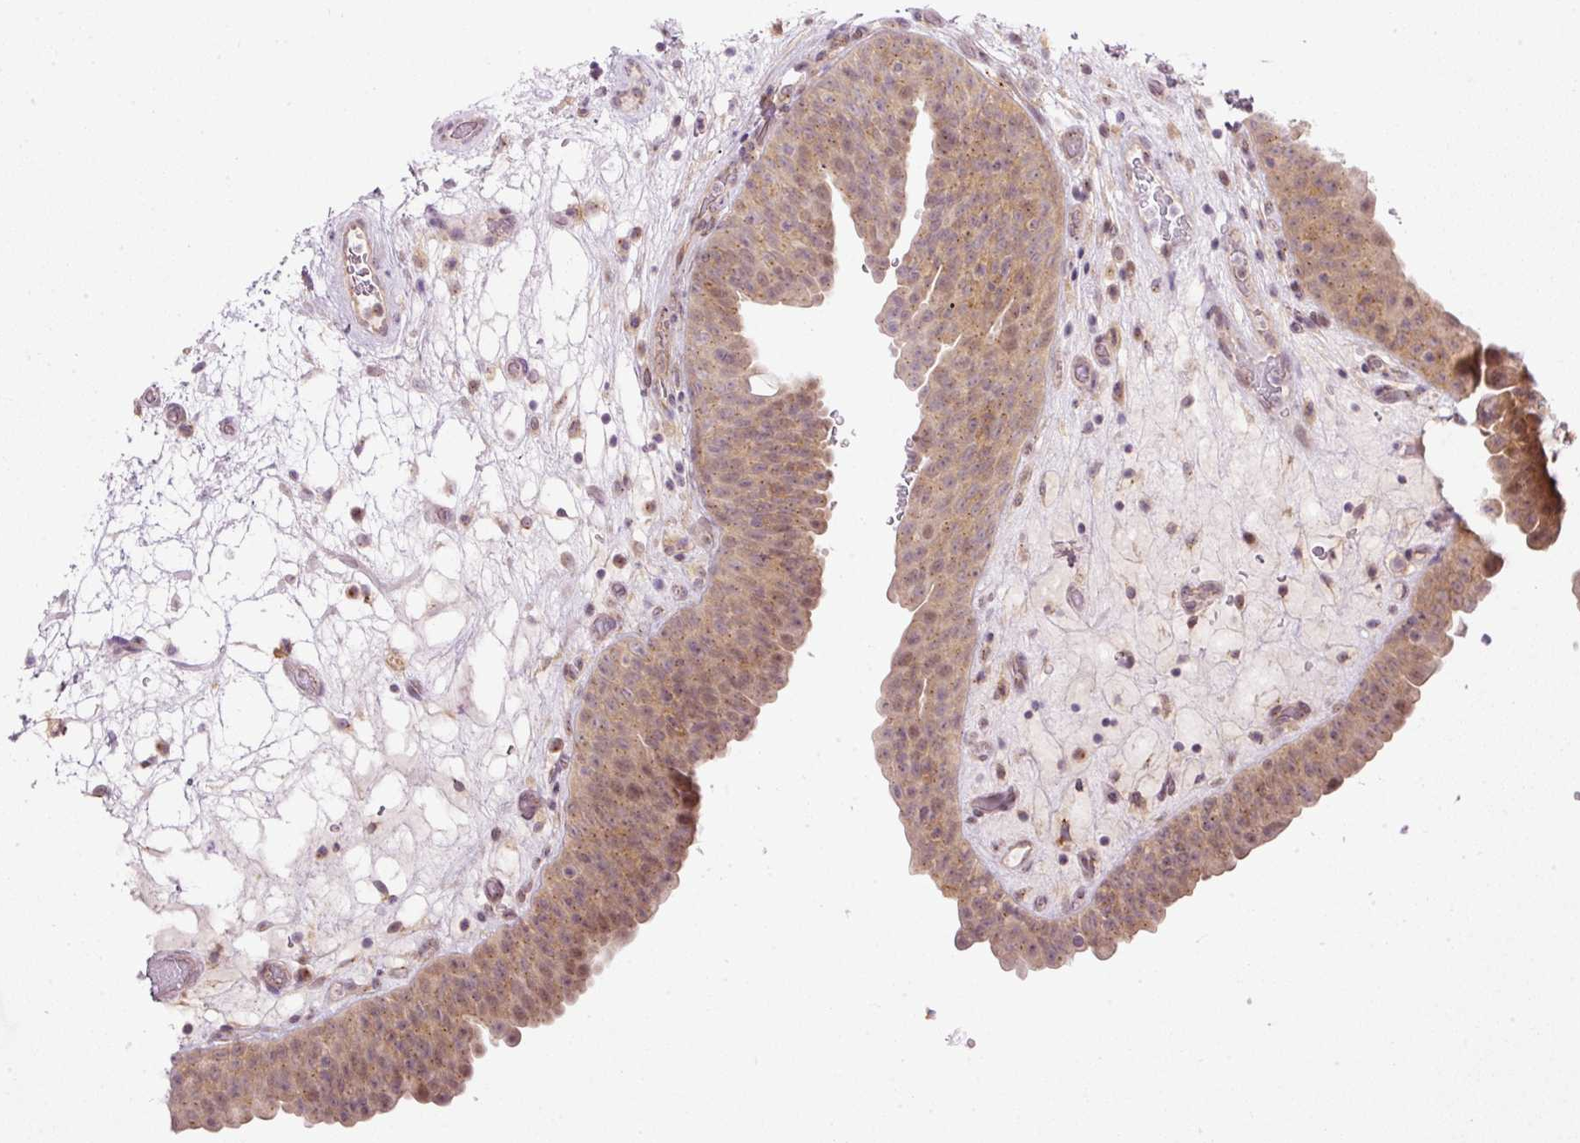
{"staining": {"intensity": "moderate", "quantity": ">75%", "location": "cytoplasmic/membranous"}, "tissue": "urinary bladder", "cell_type": "Urothelial cells", "image_type": "normal", "snomed": [{"axis": "morphology", "description": "Normal tissue, NOS"}, {"axis": "topography", "description": "Urinary bladder"}], "caption": "Immunohistochemical staining of unremarkable urinary bladder shows medium levels of moderate cytoplasmic/membranous positivity in about >75% of urothelial cells.", "gene": "MZT2A", "patient": {"sex": "male", "age": 71}}